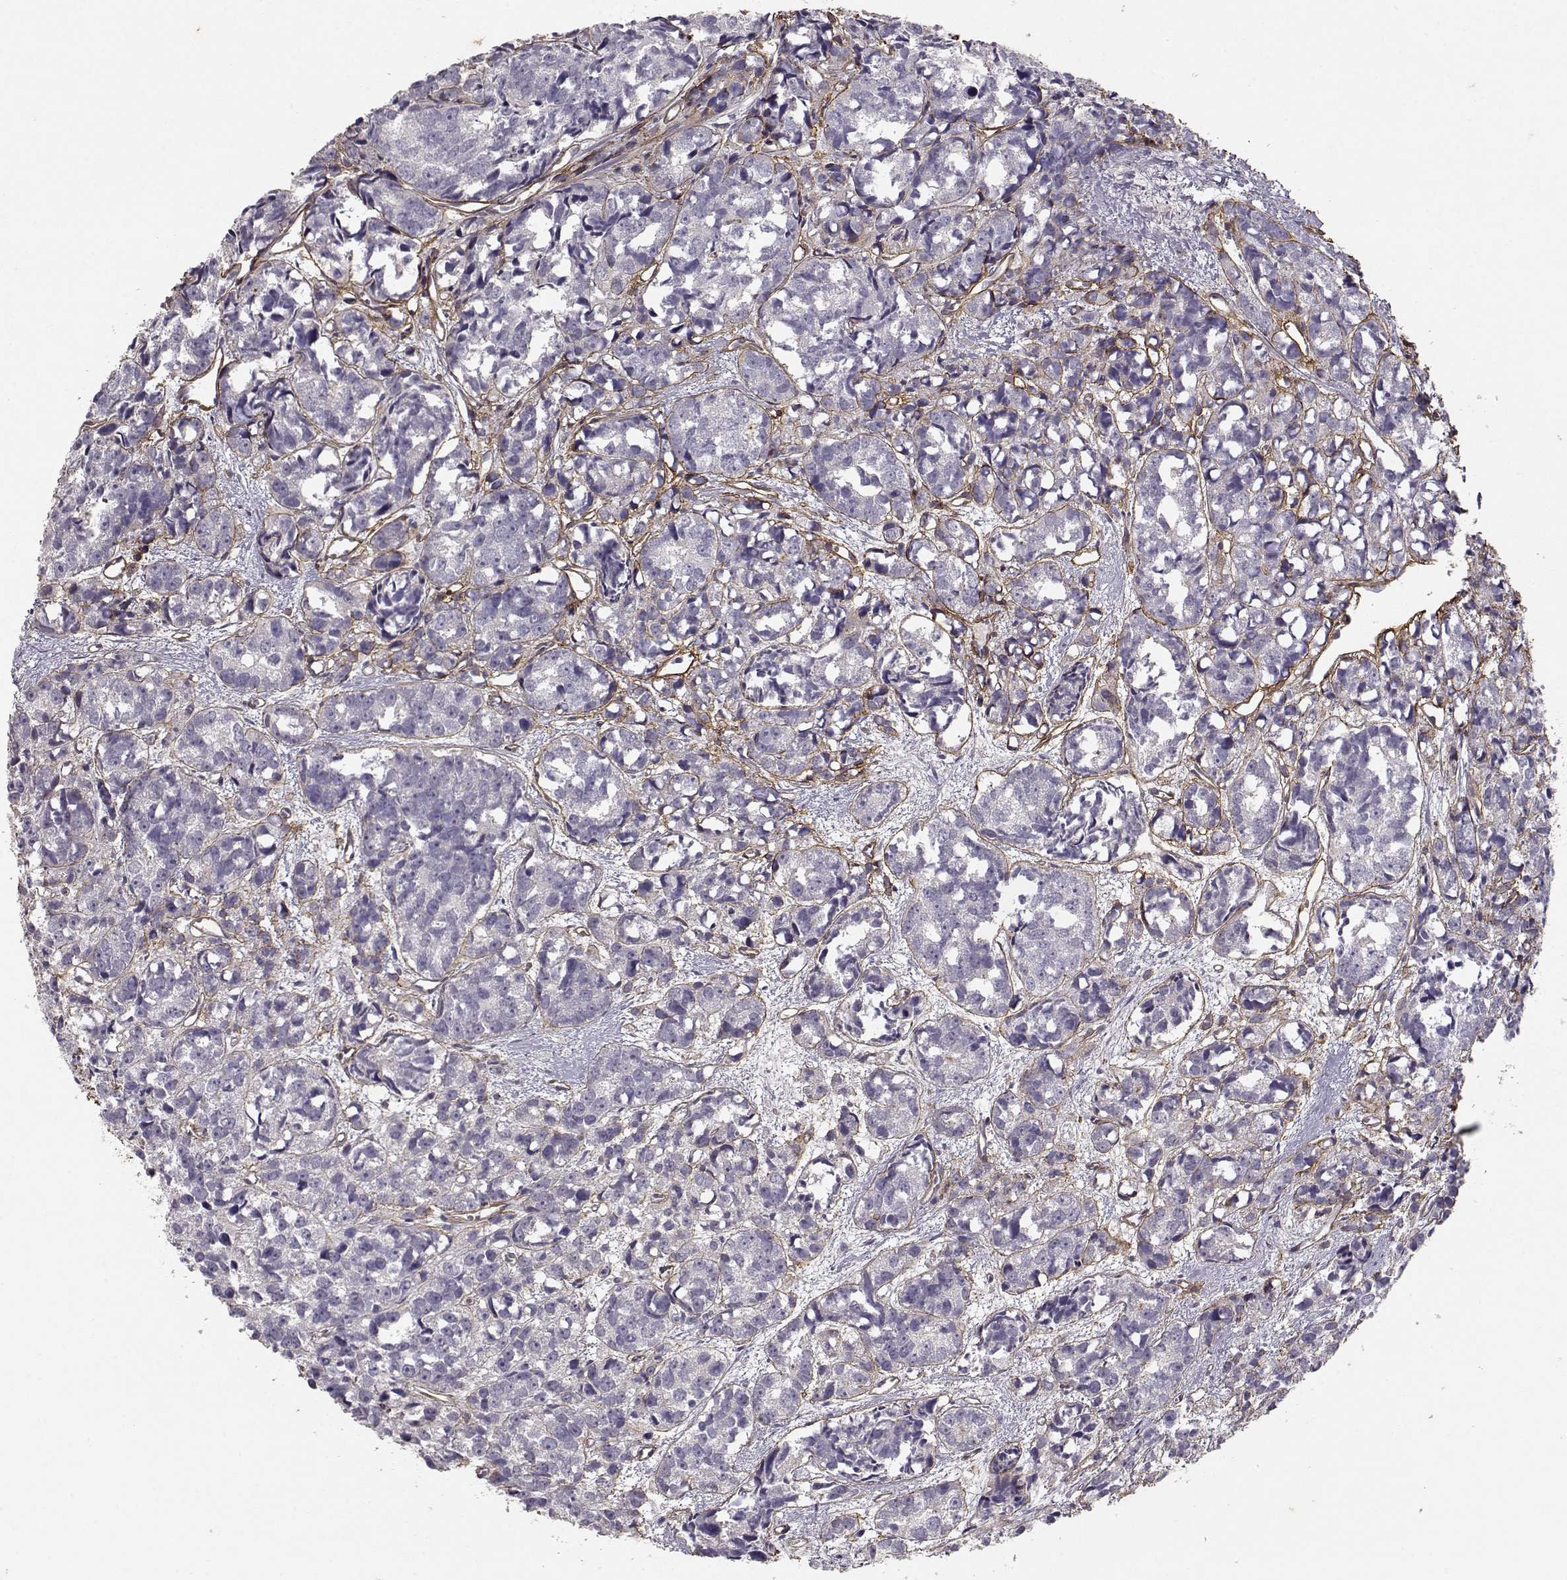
{"staining": {"intensity": "negative", "quantity": "none", "location": "none"}, "tissue": "prostate cancer", "cell_type": "Tumor cells", "image_type": "cancer", "snomed": [{"axis": "morphology", "description": "Adenocarcinoma, High grade"}, {"axis": "topography", "description": "Prostate"}], "caption": "Protein analysis of prostate cancer shows no significant expression in tumor cells.", "gene": "LAMA5", "patient": {"sex": "male", "age": 77}}